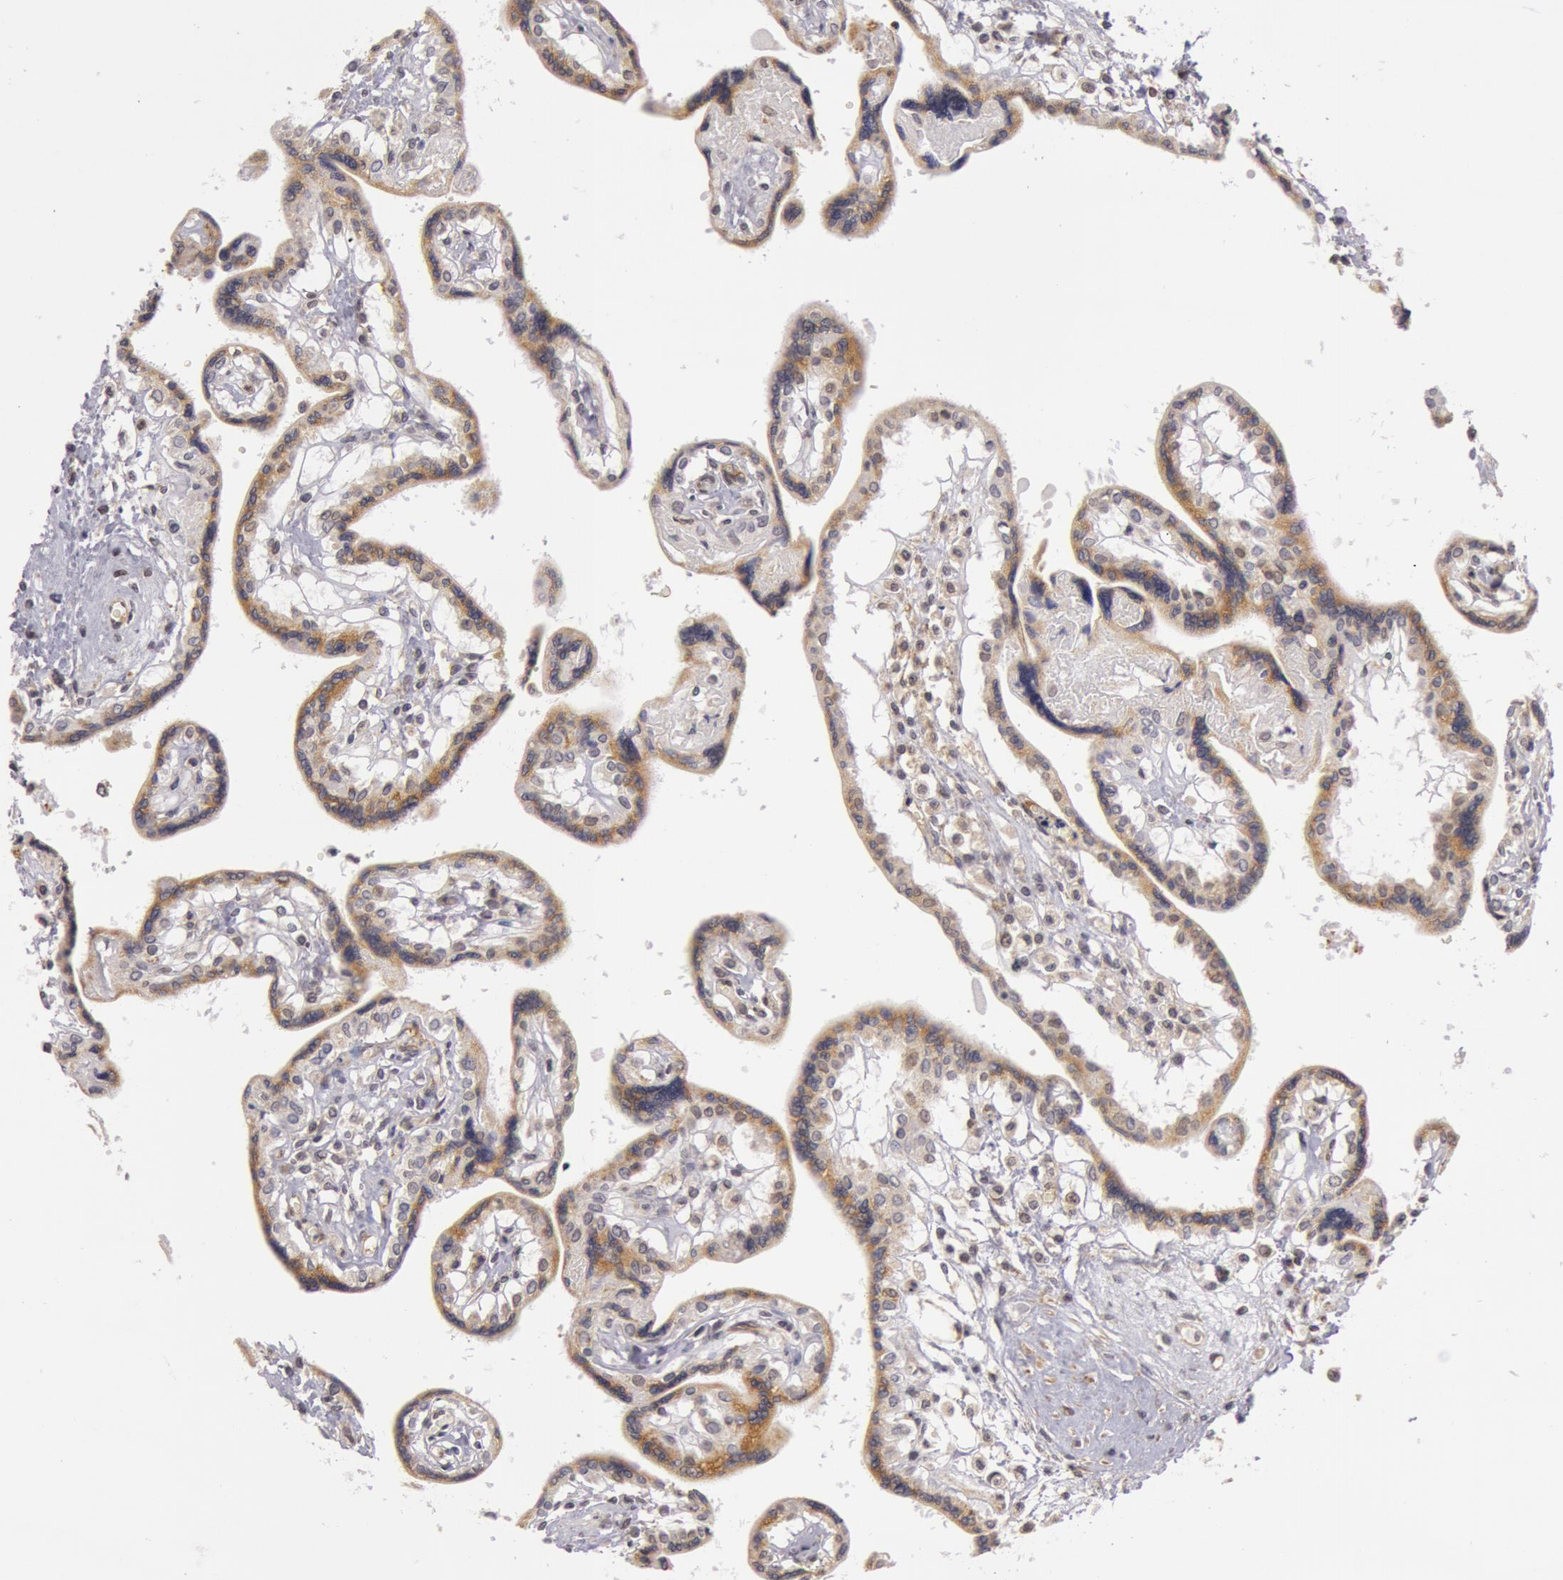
{"staining": {"intensity": "moderate", "quantity": "25%-75%", "location": "cytoplasmic/membranous"}, "tissue": "placenta", "cell_type": "Trophoblastic cells", "image_type": "normal", "snomed": [{"axis": "morphology", "description": "Normal tissue, NOS"}, {"axis": "topography", "description": "Placenta"}], "caption": "Brown immunohistochemical staining in benign placenta exhibits moderate cytoplasmic/membranous positivity in approximately 25%-75% of trophoblastic cells.", "gene": "SYTL4", "patient": {"sex": "female", "age": 31}}